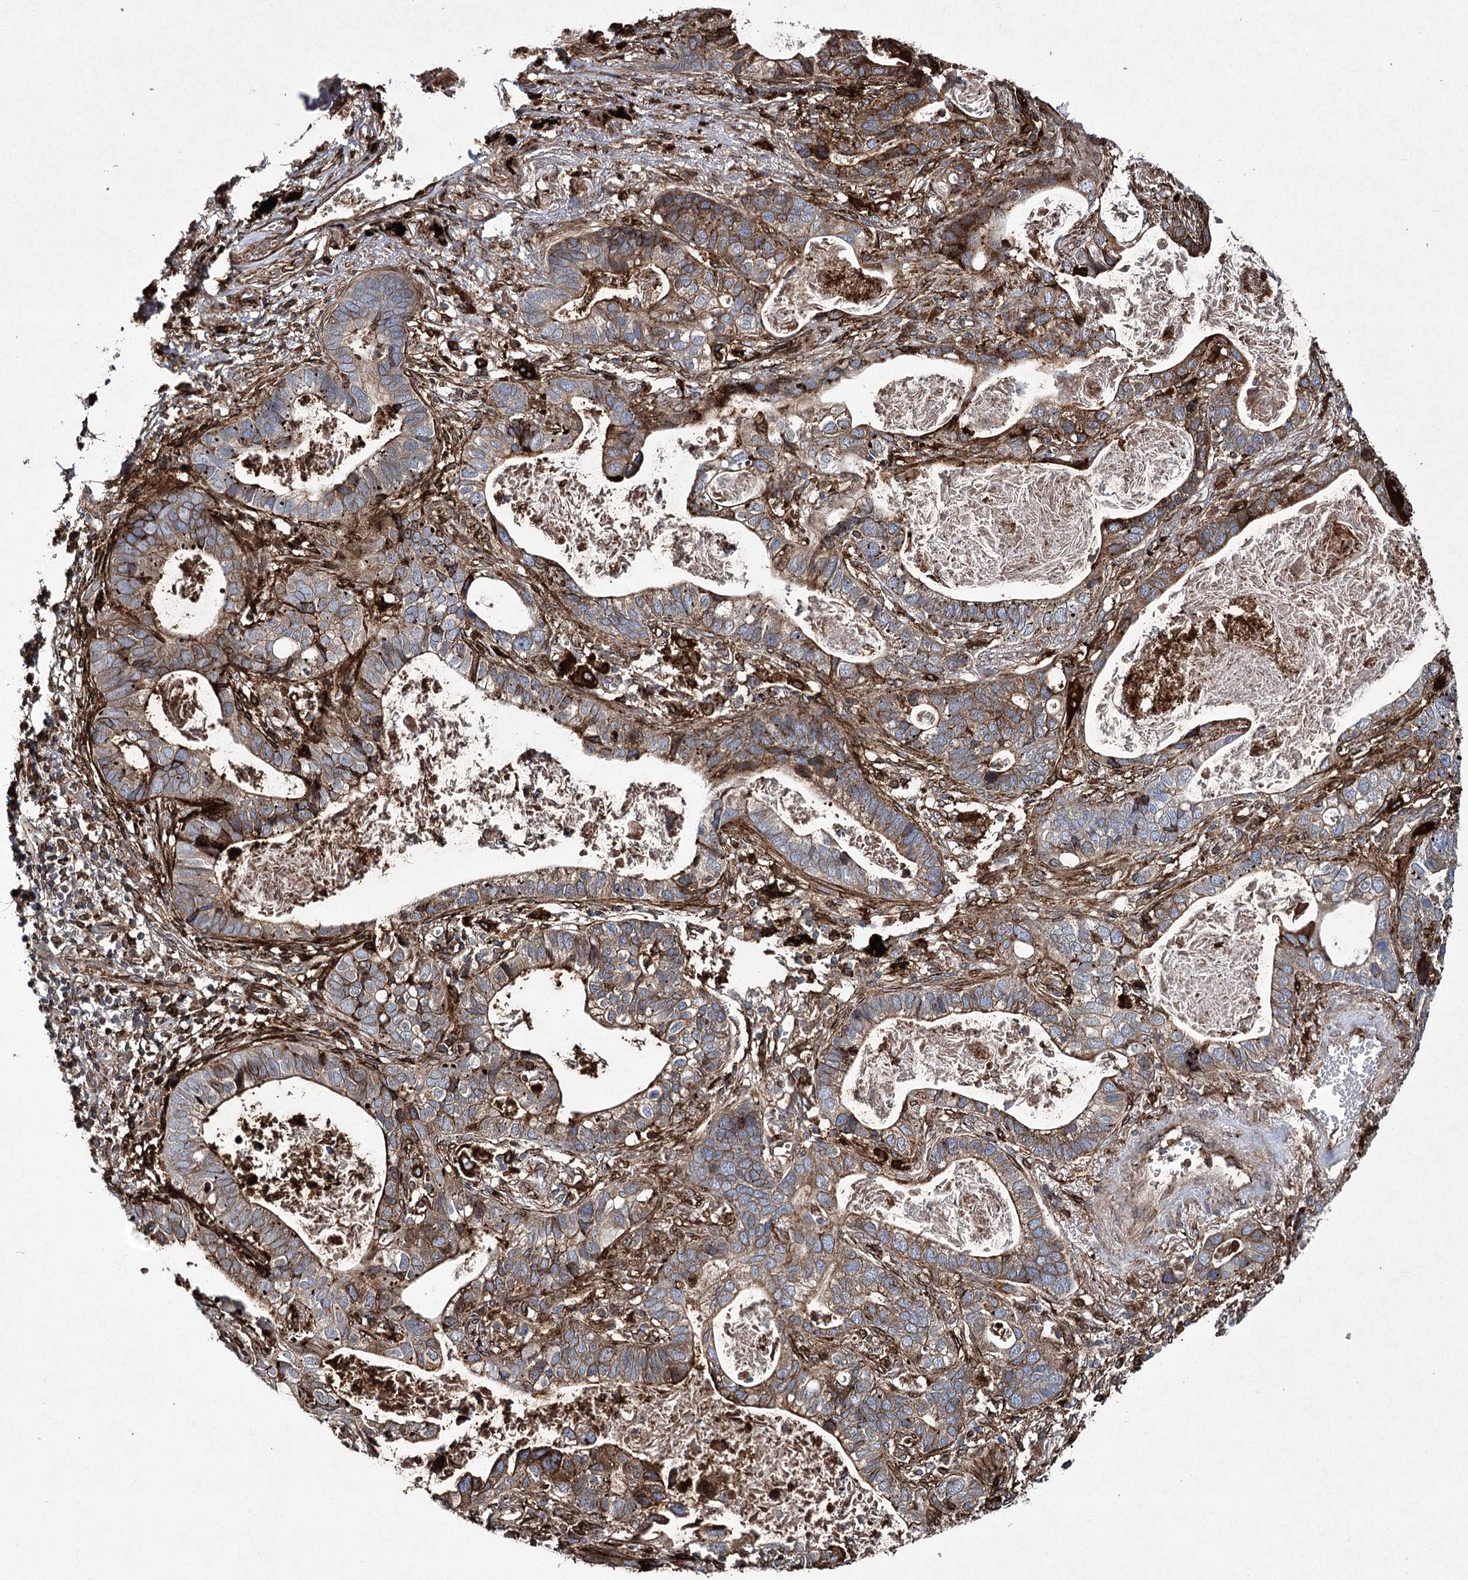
{"staining": {"intensity": "moderate", "quantity": ">75%", "location": "cytoplasmic/membranous"}, "tissue": "lung cancer", "cell_type": "Tumor cells", "image_type": "cancer", "snomed": [{"axis": "morphology", "description": "Adenocarcinoma, NOS"}, {"axis": "topography", "description": "Lung"}], "caption": "There is medium levels of moderate cytoplasmic/membranous expression in tumor cells of lung adenocarcinoma, as demonstrated by immunohistochemical staining (brown color).", "gene": "DCUN1D4", "patient": {"sex": "male", "age": 67}}